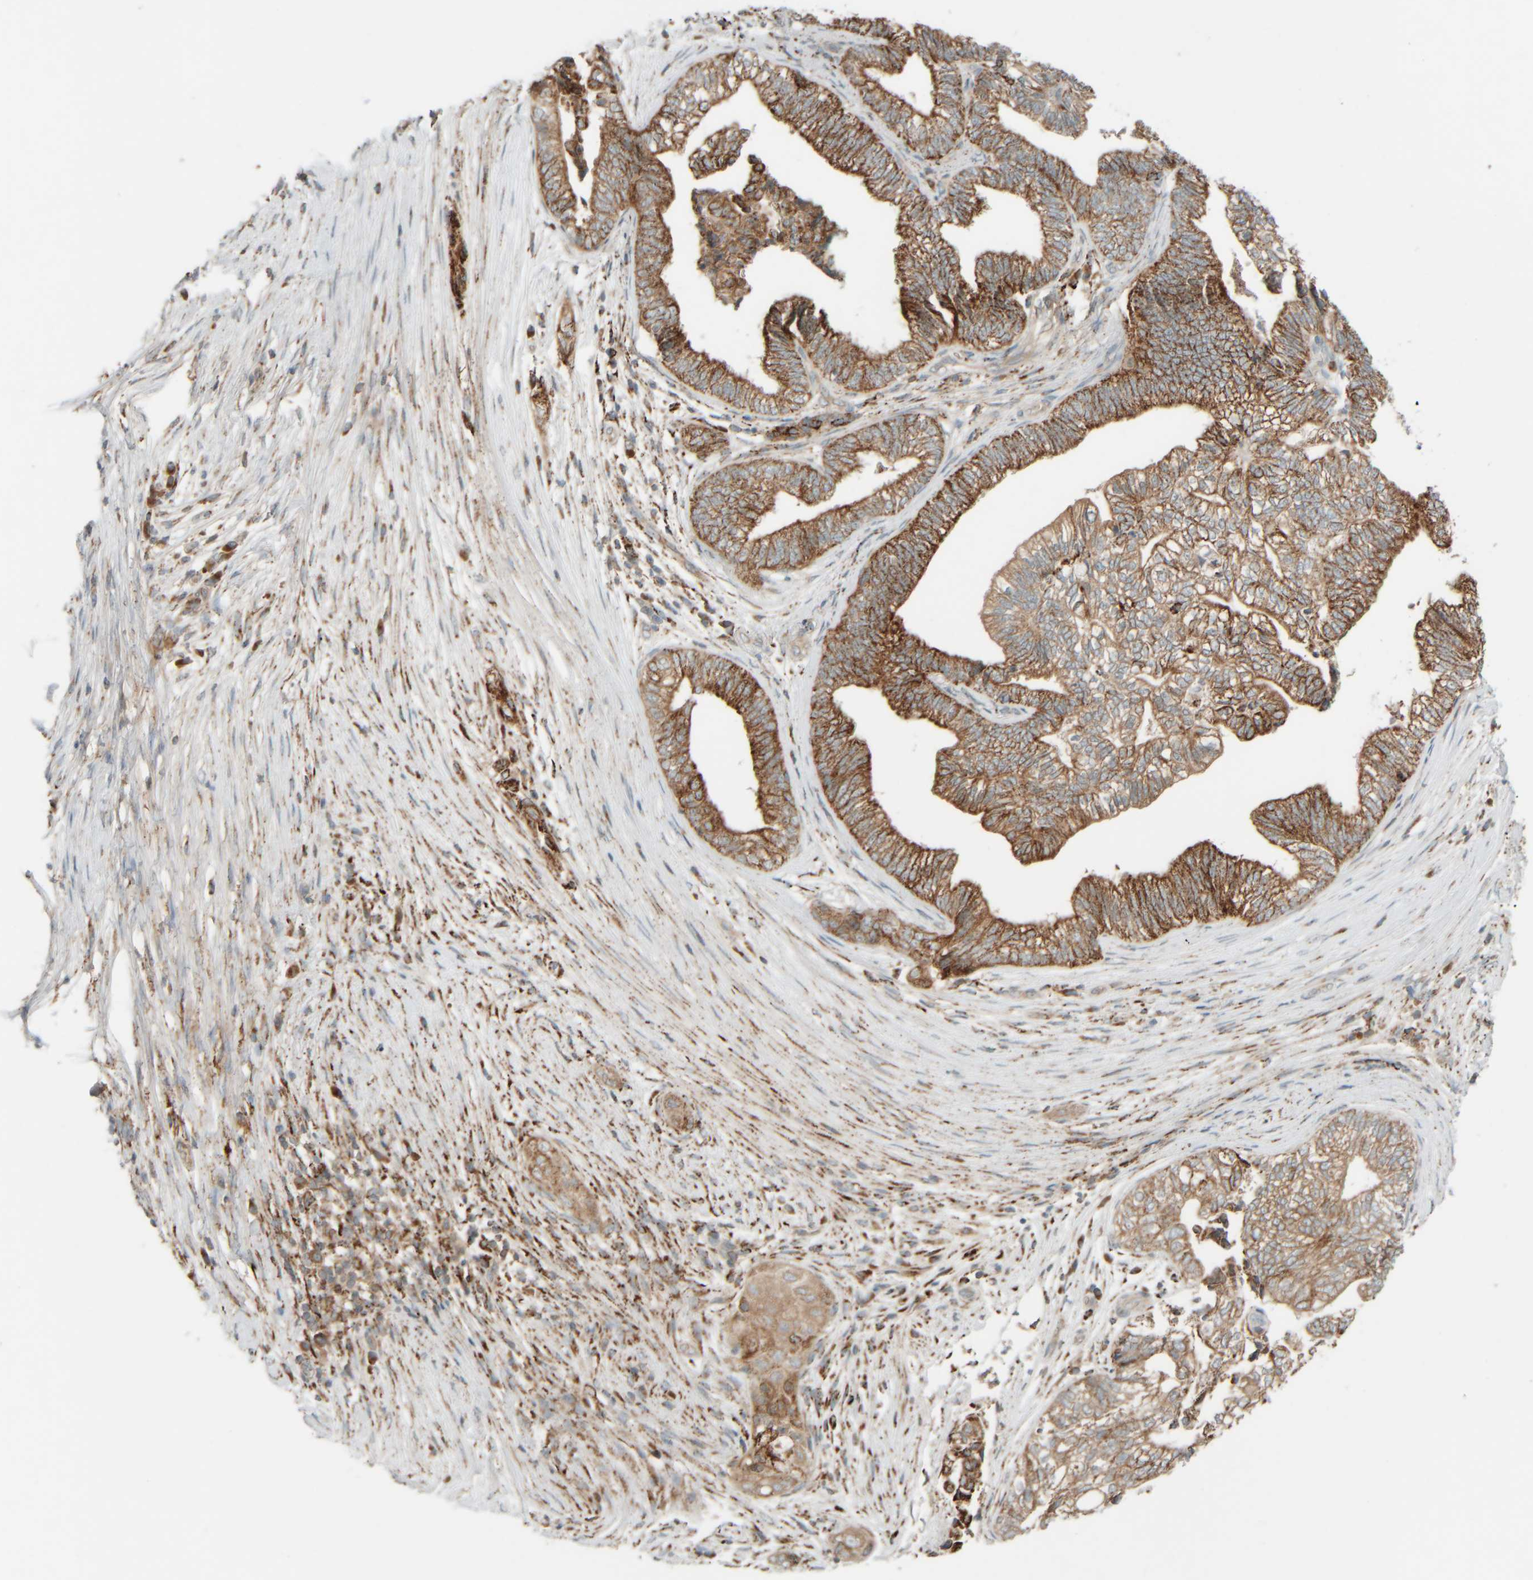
{"staining": {"intensity": "moderate", "quantity": ">75%", "location": "cytoplasmic/membranous"}, "tissue": "pancreatic cancer", "cell_type": "Tumor cells", "image_type": "cancer", "snomed": [{"axis": "morphology", "description": "Adenocarcinoma, NOS"}, {"axis": "topography", "description": "Pancreas"}], "caption": "Brown immunohistochemical staining in human pancreatic adenocarcinoma shows moderate cytoplasmic/membranous positivity in approximately >75% of tumor cells. Nuclei are stained in blue.", "gene": "SPAG5", "patient": {"sex": "male", "age": 72}}